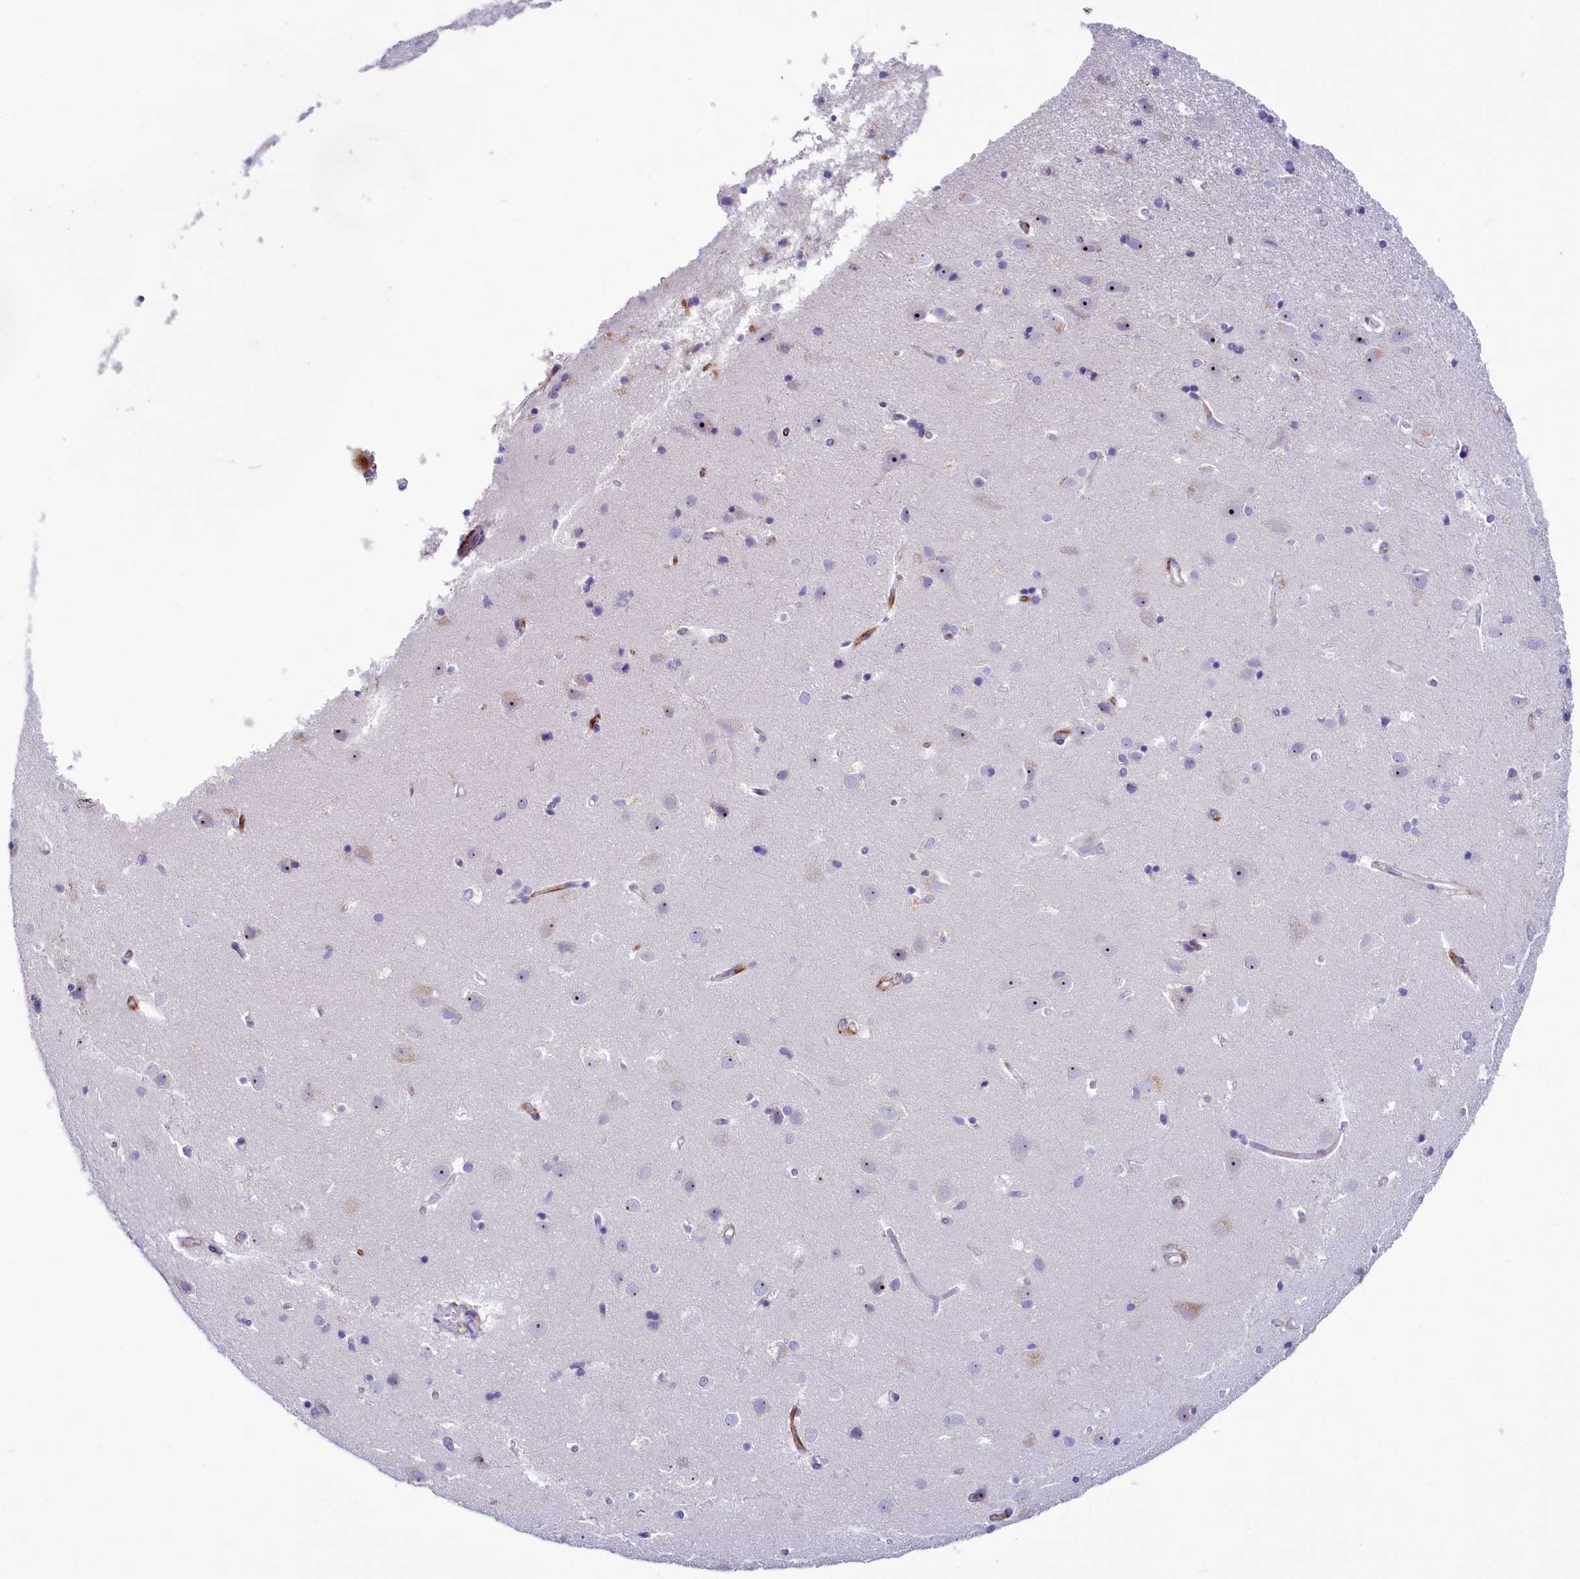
{"staining": {"intensity": "moderate", "quantity": "<25%", "location": "cytoplasmic/membranous"}, "tissue": "cerebral cortex", "cell_type": "Endothelial cells", "image_type": "normal", "snomed": [{"axis": "morphology", "description": "Normal tissue, NOS"}, {"axis": "topography", "description": "Cerebral cortex"}], "caption": "High-magnification brightfield microscopy of unremarkable cerebral cortex stained with DAB (brown) and counterstained with hematoxylin (blue). endothelial cells exhibit moderate cytoplasmic/membranous expression is identified in about<25% of cells.", "gene": "SH3TC2", "patient": {"sex": "male", "age": 54}}